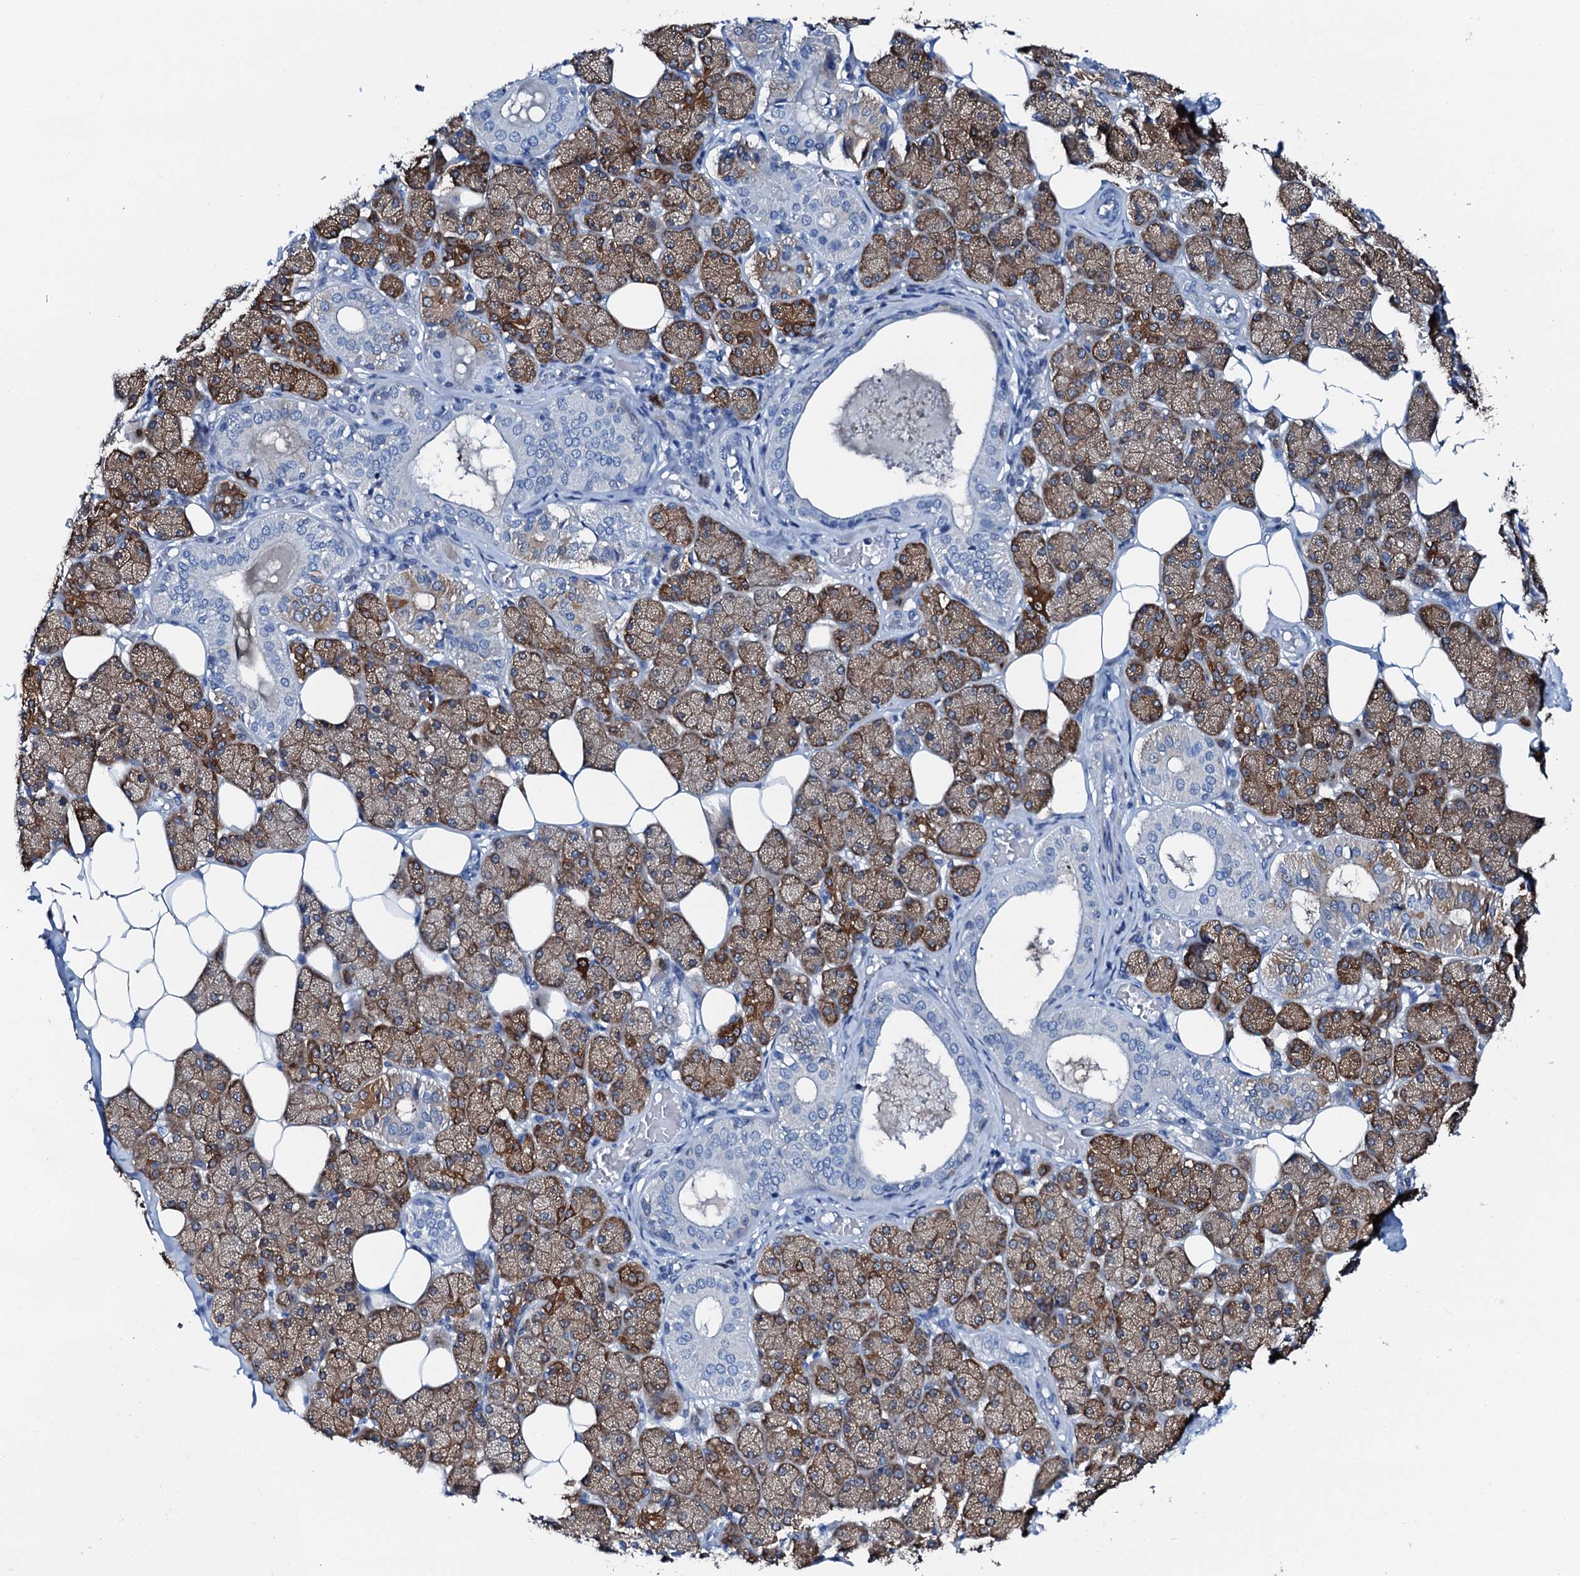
{"staining": {"intensity": "moderate", "quantity": "25%-75%", "location": "cytoplasmic/membranous"}, "tissue": "salivary gland", "cell_type": "Glandular cells", "image_type": "normal", "snomed": [{"axis": "morphology", "description": "Normal tissue, NOS"}, {"axis": "topography", "description": "Salivary gland"}], "caption": "Immunohistochemical staining of normal human salivary gland shows moderate cytoplasmic/membranous protein positivity in about 25%-75% of glandular cells. (DAB = brown stain, brightfield microscopy at high magnification).", "gene": "GFOD2", "patient": {"sex": "female", "age": 33}}